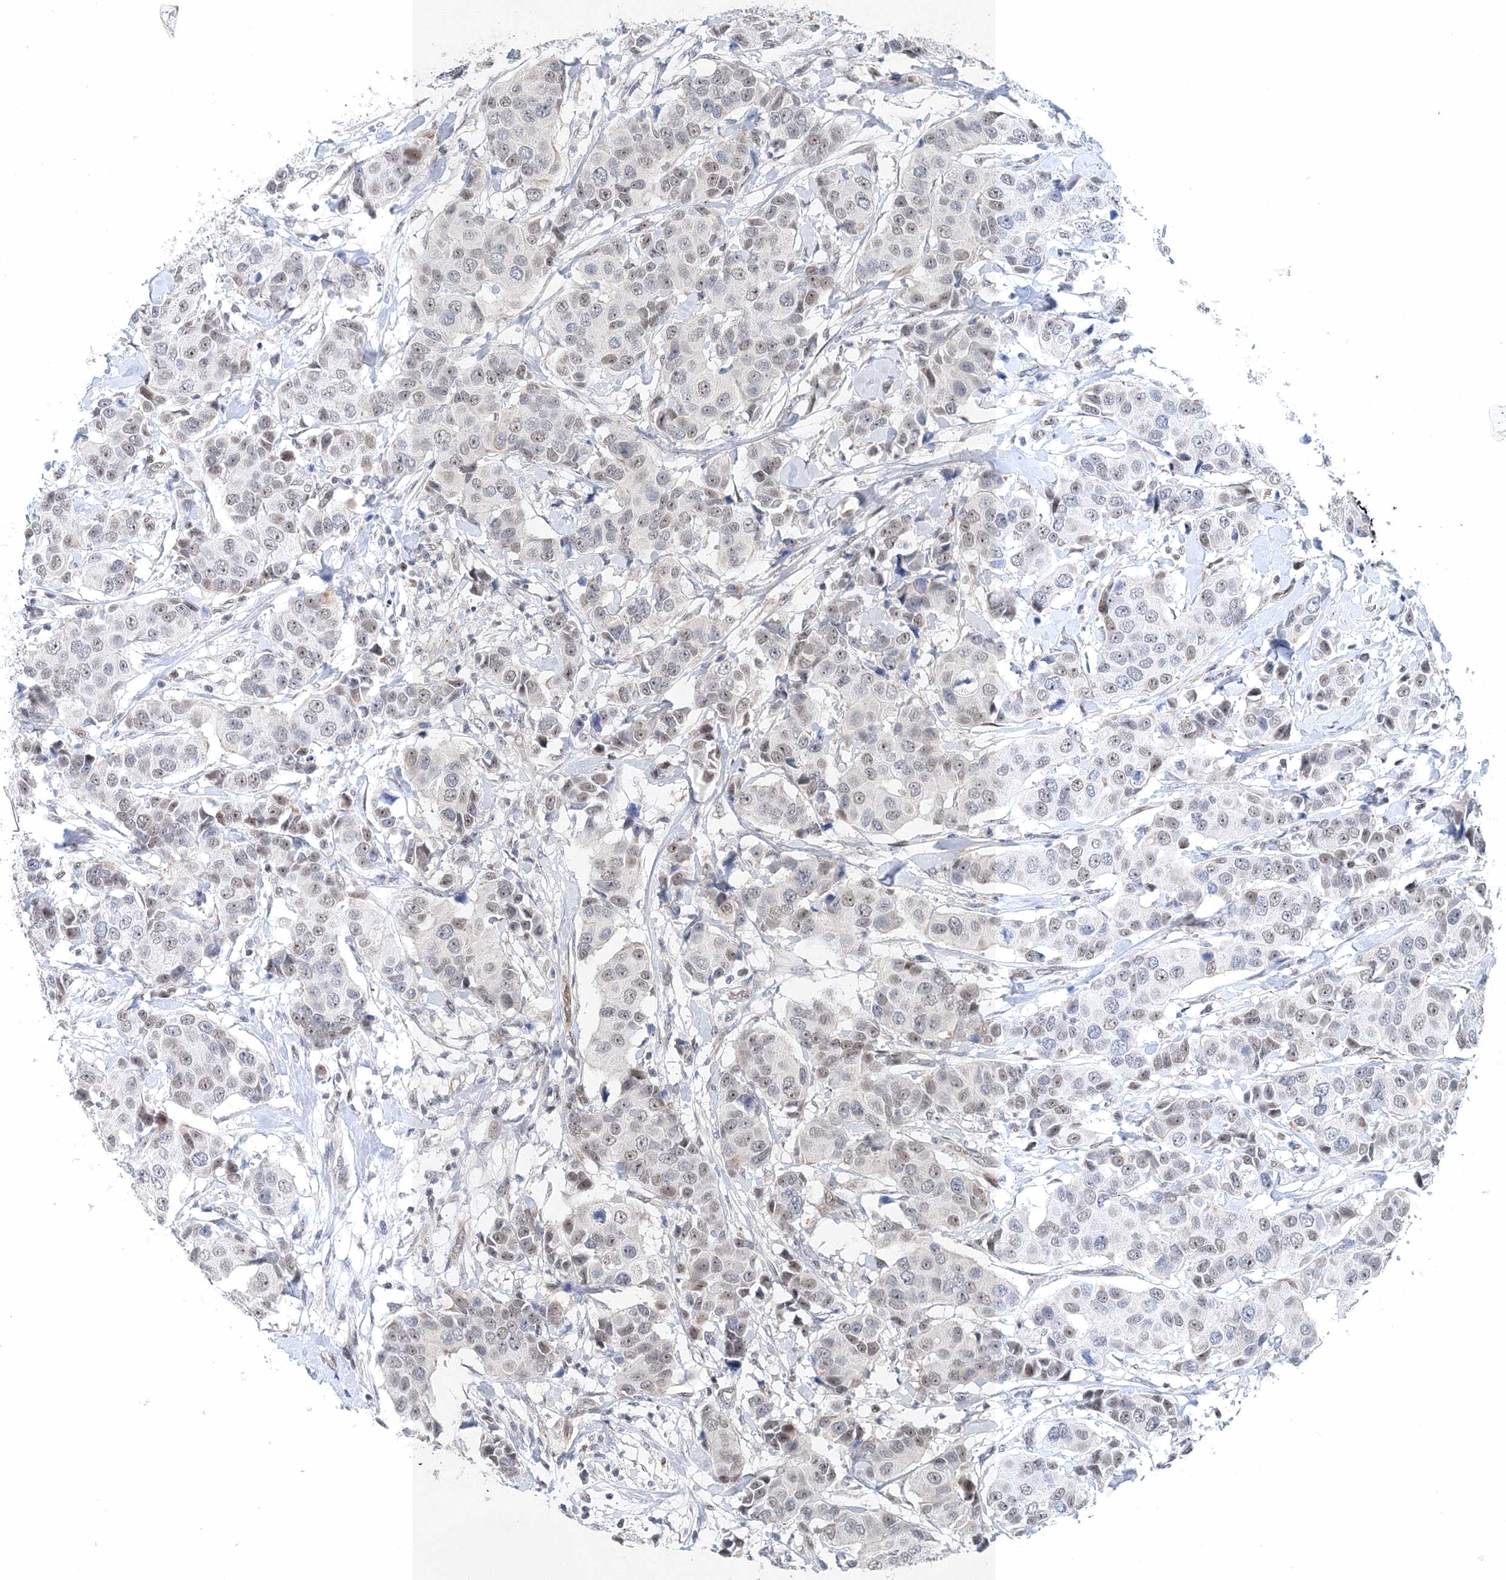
{"staining": {"intensity": "weak", "quantity": "25%-75%", "location": "nuclear"}, "tissue": "breast cancer", "cell_type": "Tumor cells", "image_type": "cancer", "snomed": [{"axis": "morphology", "description": "Normal tissue, NOS"}, {"axis": "morphology", "description": "Duct carcinoma"}, {"axis": "topography", "description": "Breast"}], "caption": "Human breast cancer (infiltrating ductal carcinoma) stained for a protein (brown) displays weak nuclear positive staining in approximately 25%-75% of tumor cells.", "gene": "UIMC1", "patient": {"sex": "female", "age": 39}}